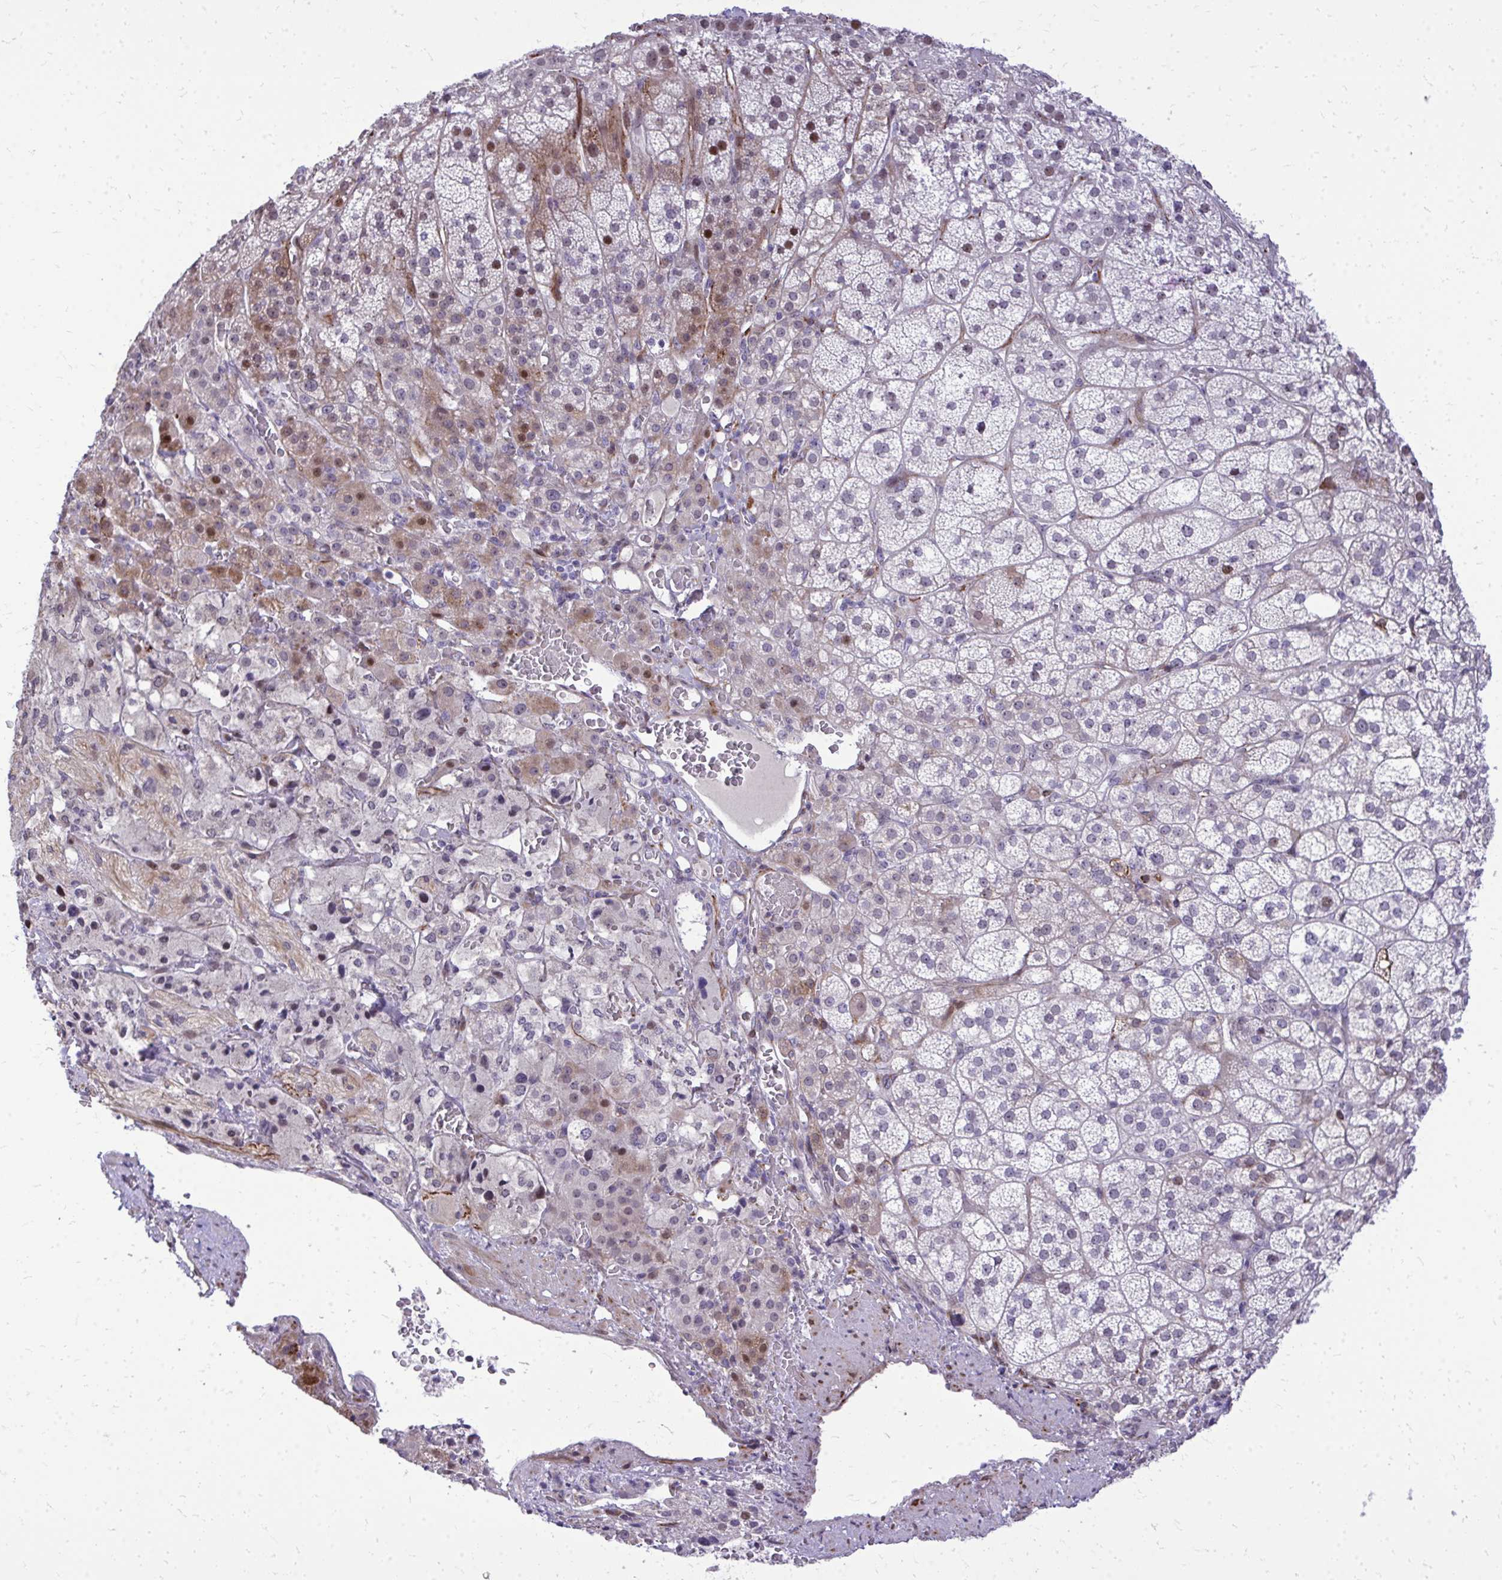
{"staining": {"intensity": "strong", "quantity": "<25%", "location": "nuclear"}, "tissue": "adrenal gland", "cell_type": "Glandular cells", "image_type": "normal", "snomed": [{"axis": "morphology", "description": "Normal tissue, NOS"}, {"axis": "topography", "description": "Adrenal gland"}], "caption": "High-magnification brightfield microscopy of normal adrenal gland stained with DAB (3,3'-diaminobenzidine) (brown) and counterstained with hematoxylin (blue). glandular cells exhibit strong nuclear staining is present in approximately<25% of cells.", "gene": "DLX4", "patient": {"sex": "female", "age": 60}}